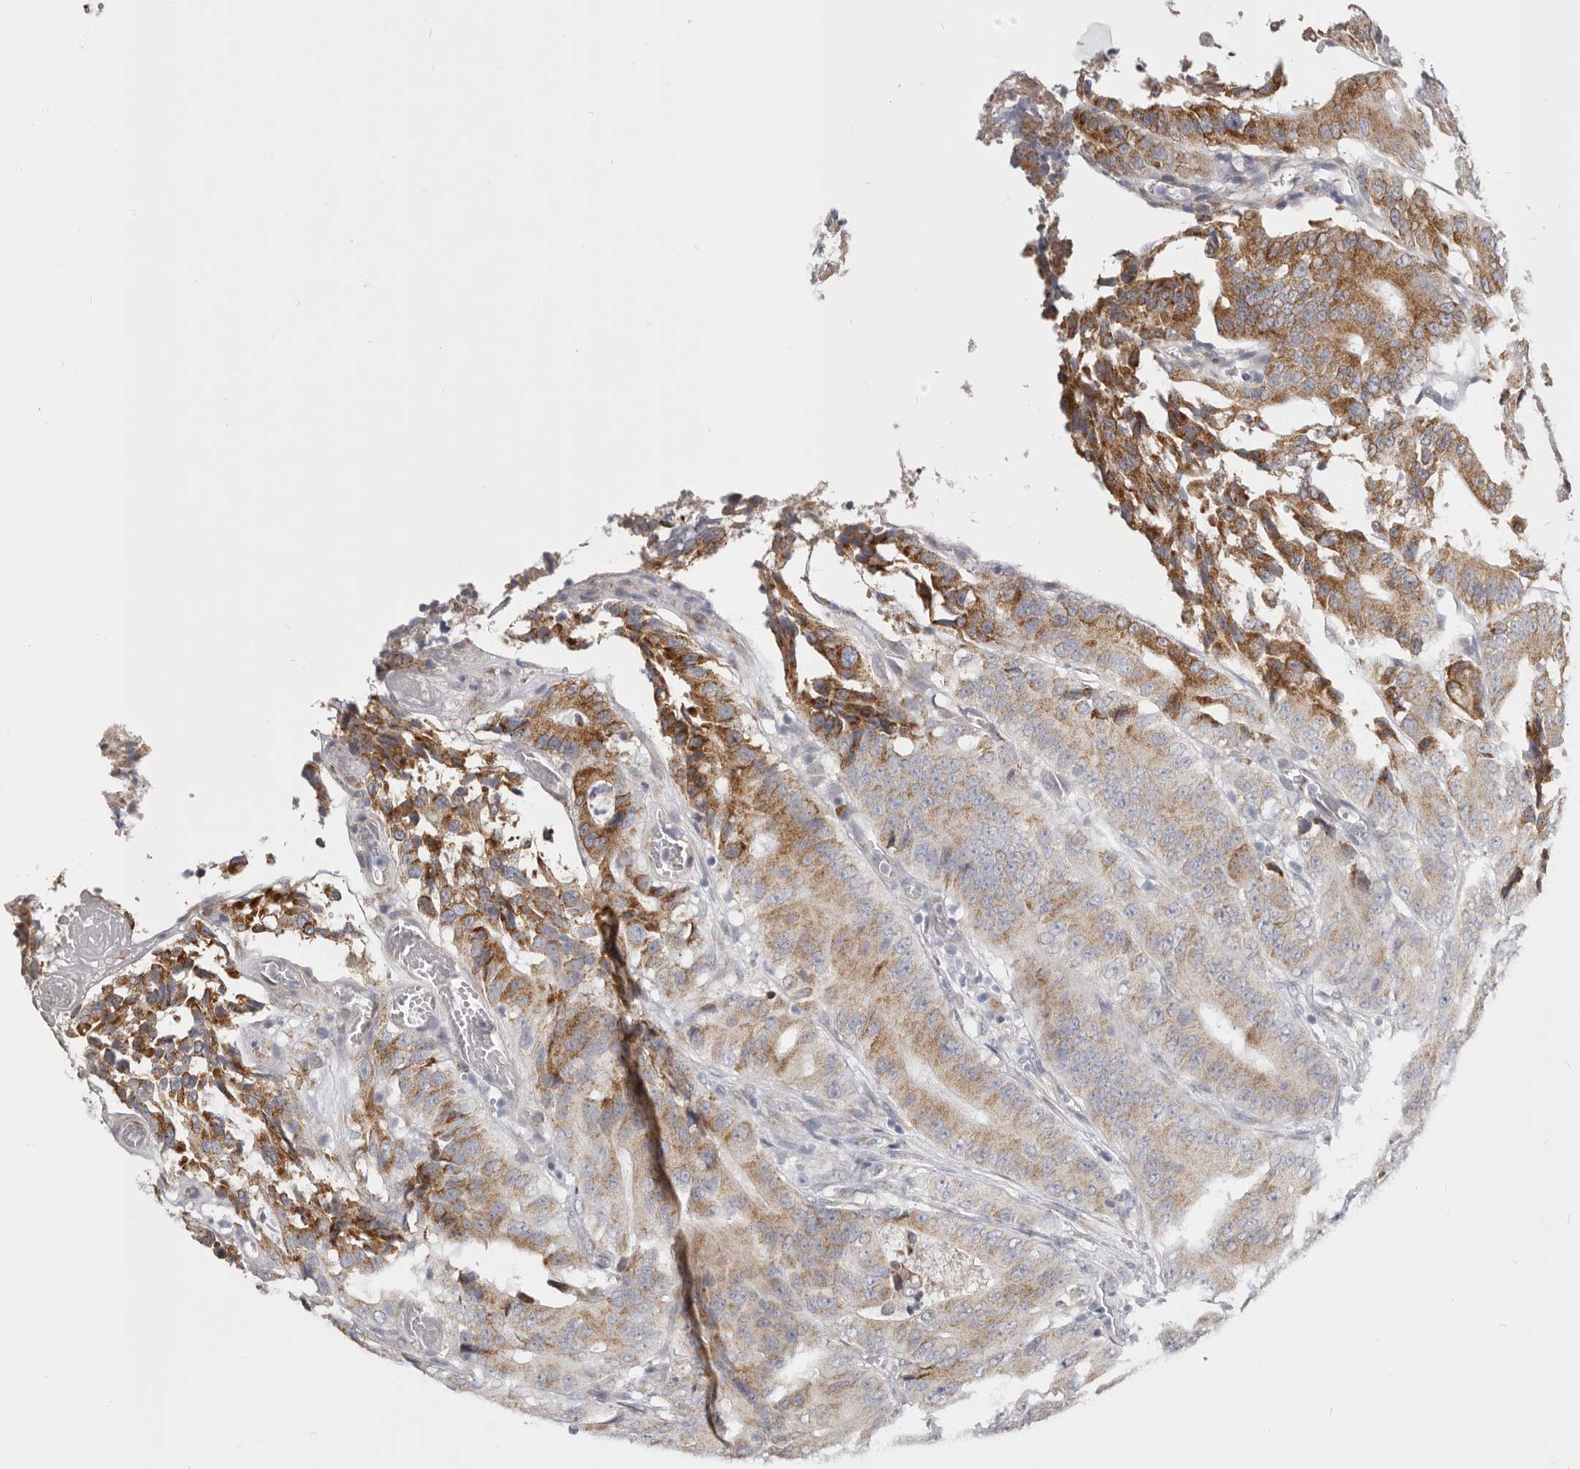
{"staining": {"intensity": "moderate", "quantity": "25%-75%", "location": "cytoplasmic/membranous"}, "tissue": "colorectal cancer", "cell_type": "Tumor cells", "image_type": "cancer", "snomed": [{"axis": "morphology", "description": "Adenocarcinoma, NOS"}, {"axis": "topography", "description": "Colon"}], "caption": "Immunohistochemistry of adenocarcinoma (colorectal) displays medium levels of moderate cytoplasmic/membranous positivity in approximately 25%-75% of tumor cells. The protein is shown in brown color, while the nuclei are stained blue.", "gene": "IL32", "patient": {"sex": "male", "age": 83}}